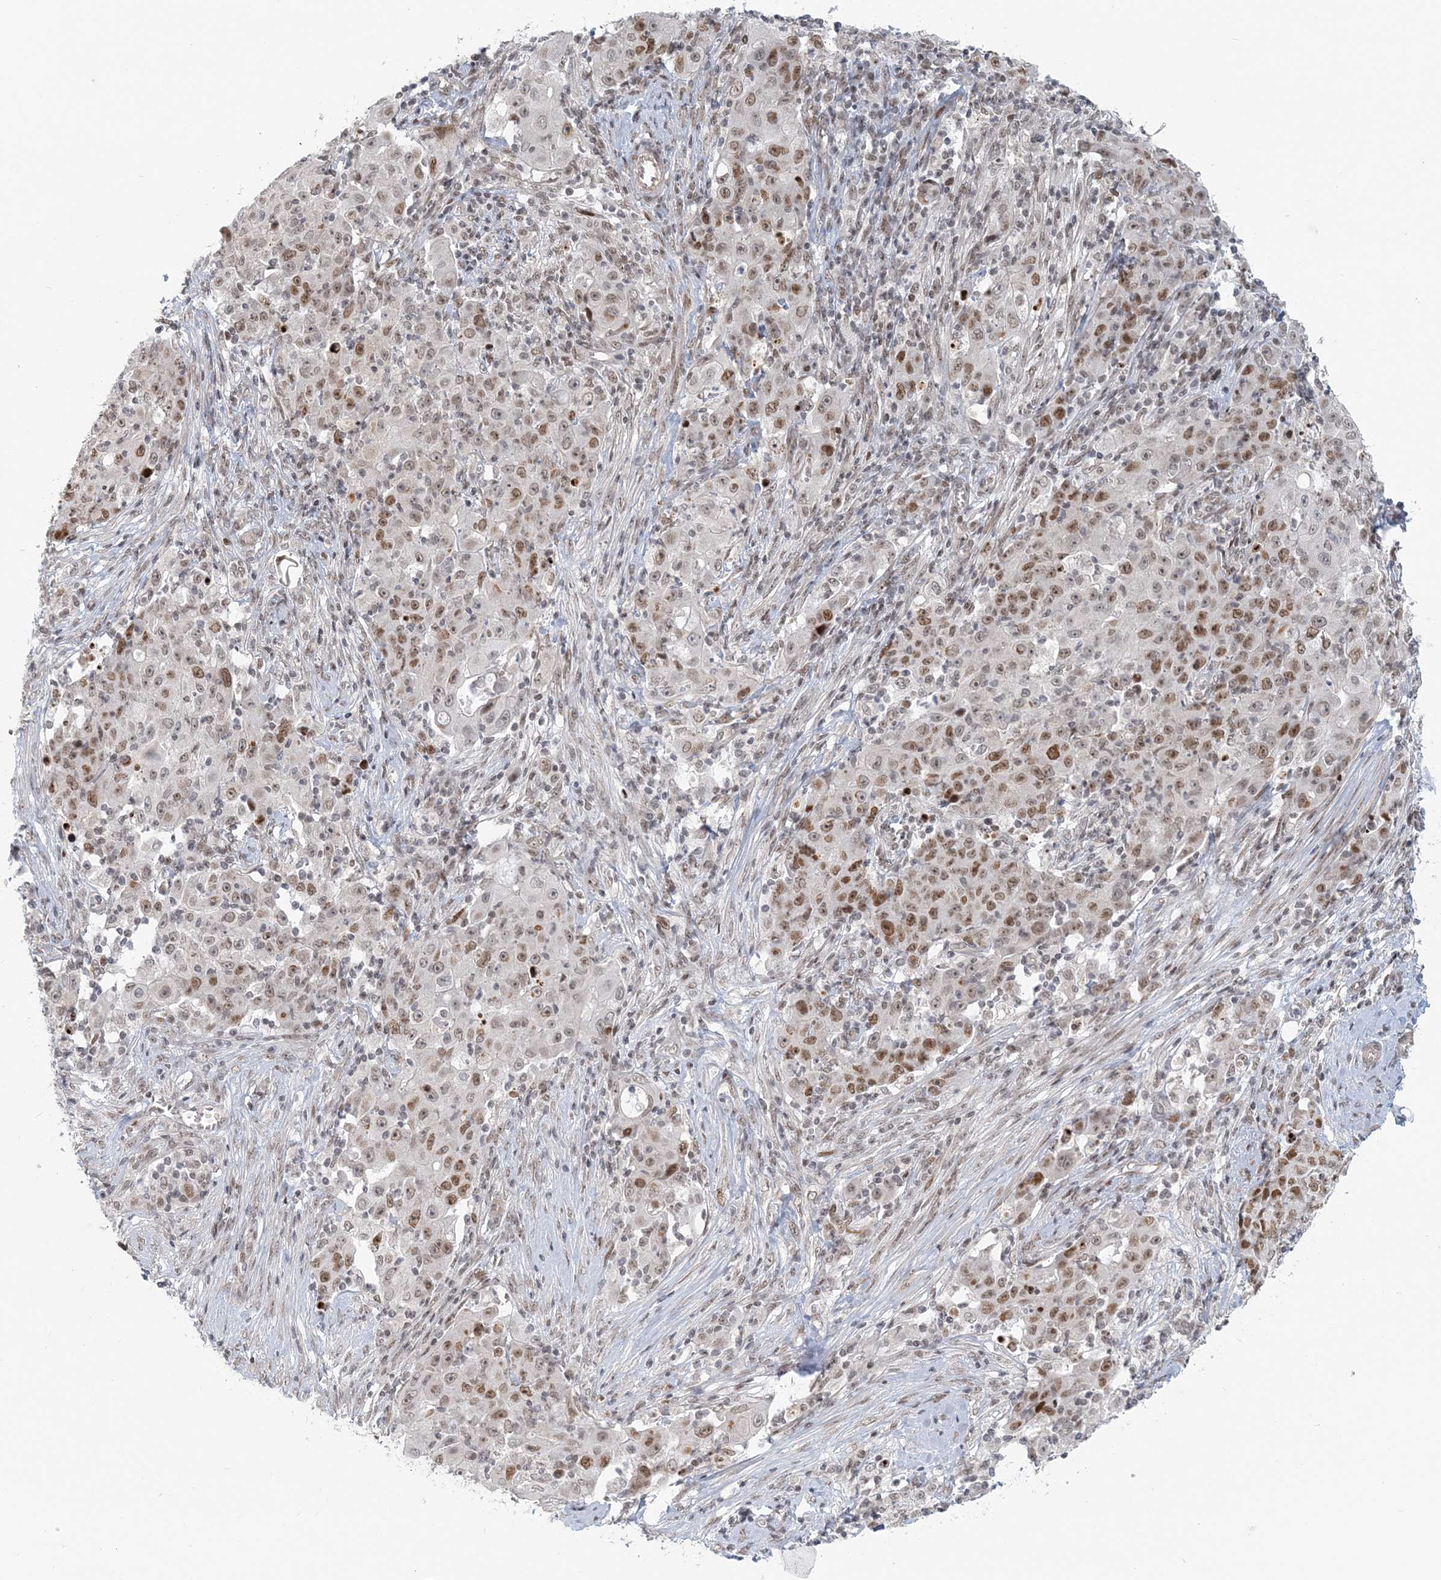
{"staining": {"intensity": "moderate", "quantity": ">75%", "location": "nuclear"}, "tissue": "ovarian cancer", "cell_type": "Tumor cells", "image_type": "cancer", "snomed": [{"axis": "morphology", "description": "Carcinoma, endometroid"}, {"axis": "topography", "description": "Ovary"}], "caption": "The histopathology image displays staining of endometroid carcinoma (ovarian), revealing moderate nuclear protein expression (brown color) within tumor cells.", "gene": "BAZ1B", "patient": {"sex": "female", "age": 42}}